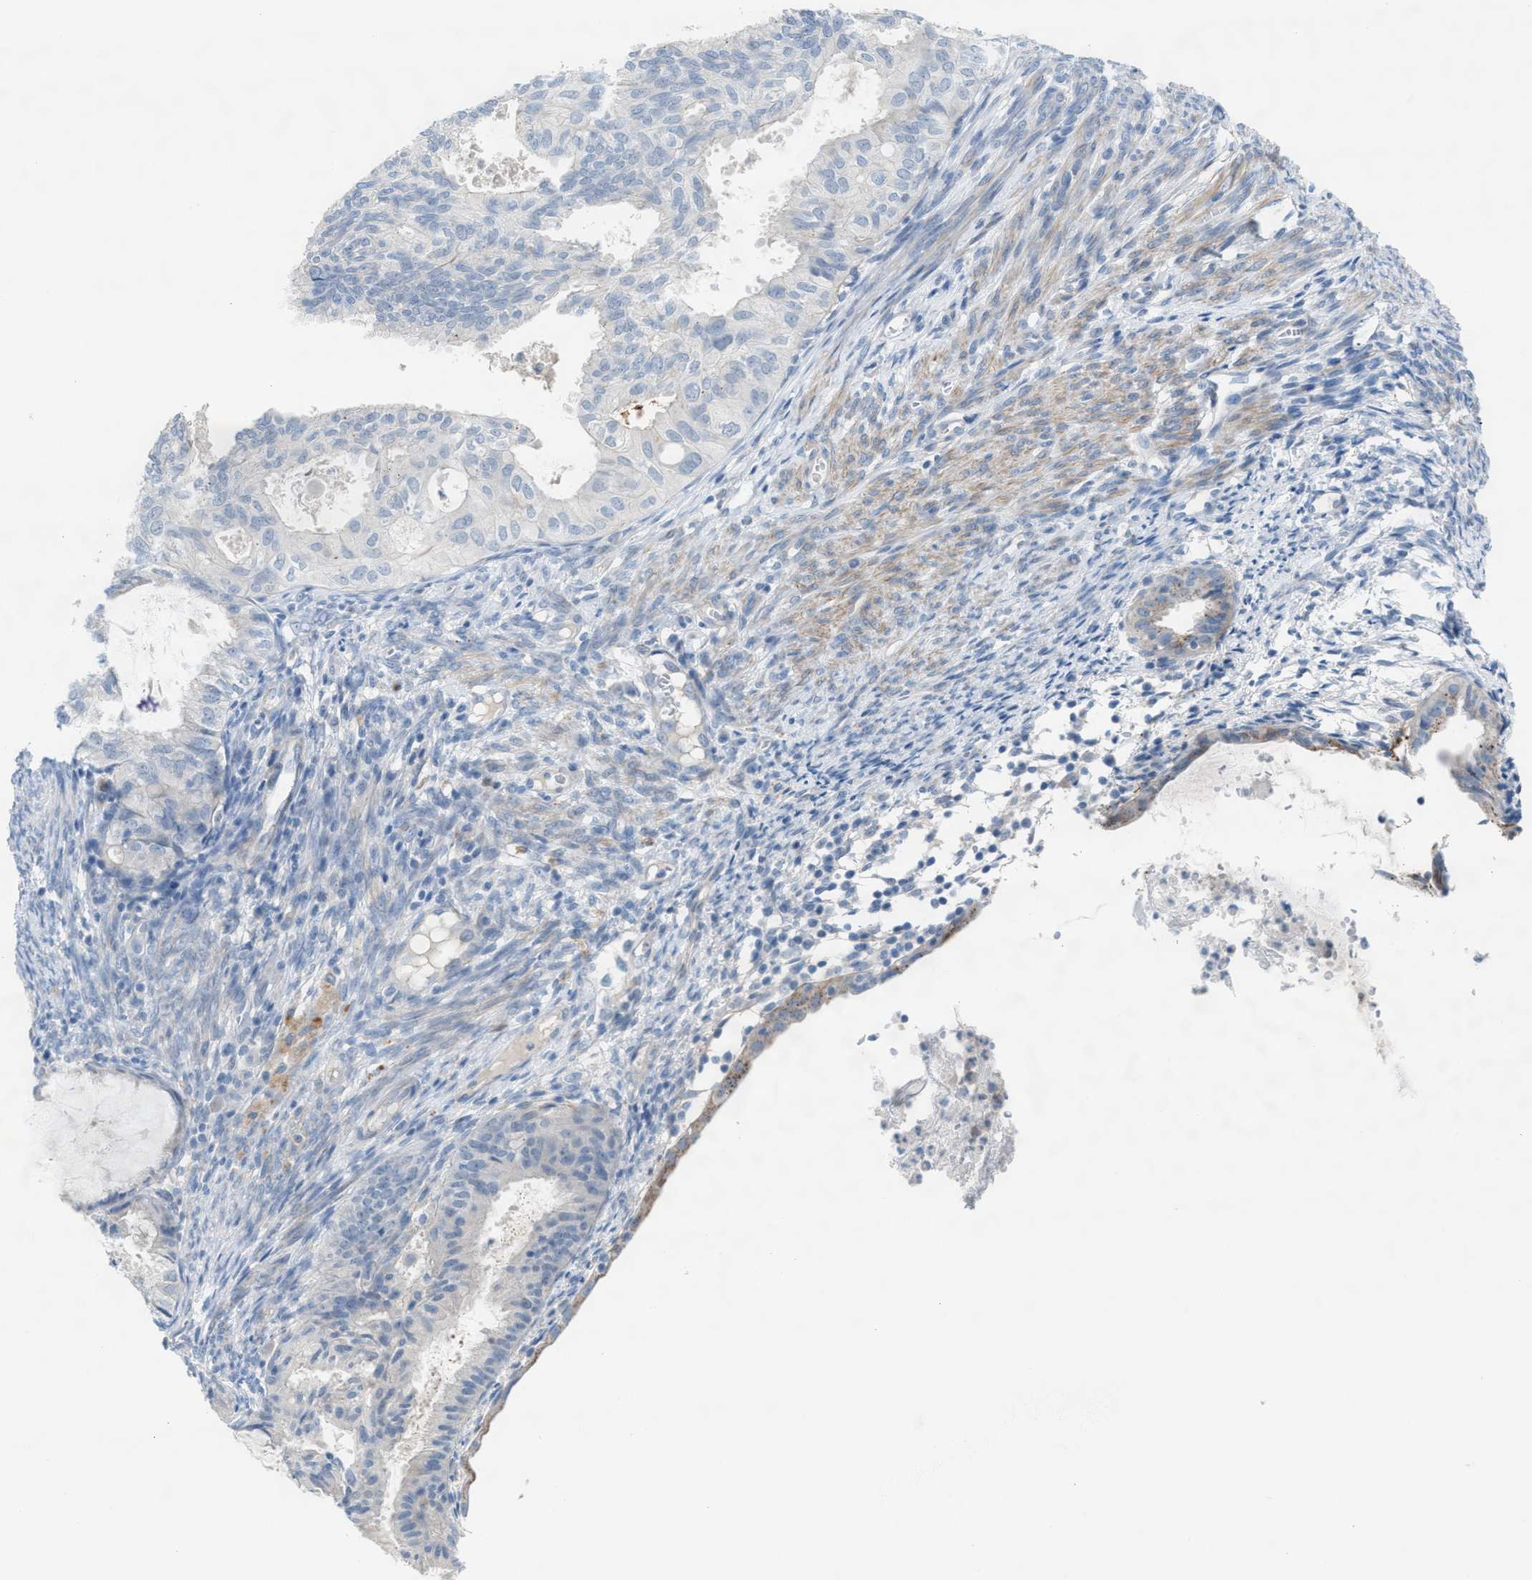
{"staining": {"intensity": "weak", "quantity": "<25%", "location": "cytoplasmic/membranous"}, "tissue": "cervical cancer", "cell_type": "Tumor cells", "image_type": "cancer", "snomed": [{"axis": "morphology", "description": "Normal tissue, NOS"}, {"axis": "morphology", "description": "Adenocarcinoma, NOS"}, {"axis": "topography", "description": "Cervix"}, {"axis": "topography", "description": "Endometrium"}], "caption": "The IHC histopathology image has no significant staining in tumor cells of cervical adenocarcinoma tissue.", "gene": "ASPA", "patient": {"sex": "female", "age": 86}}